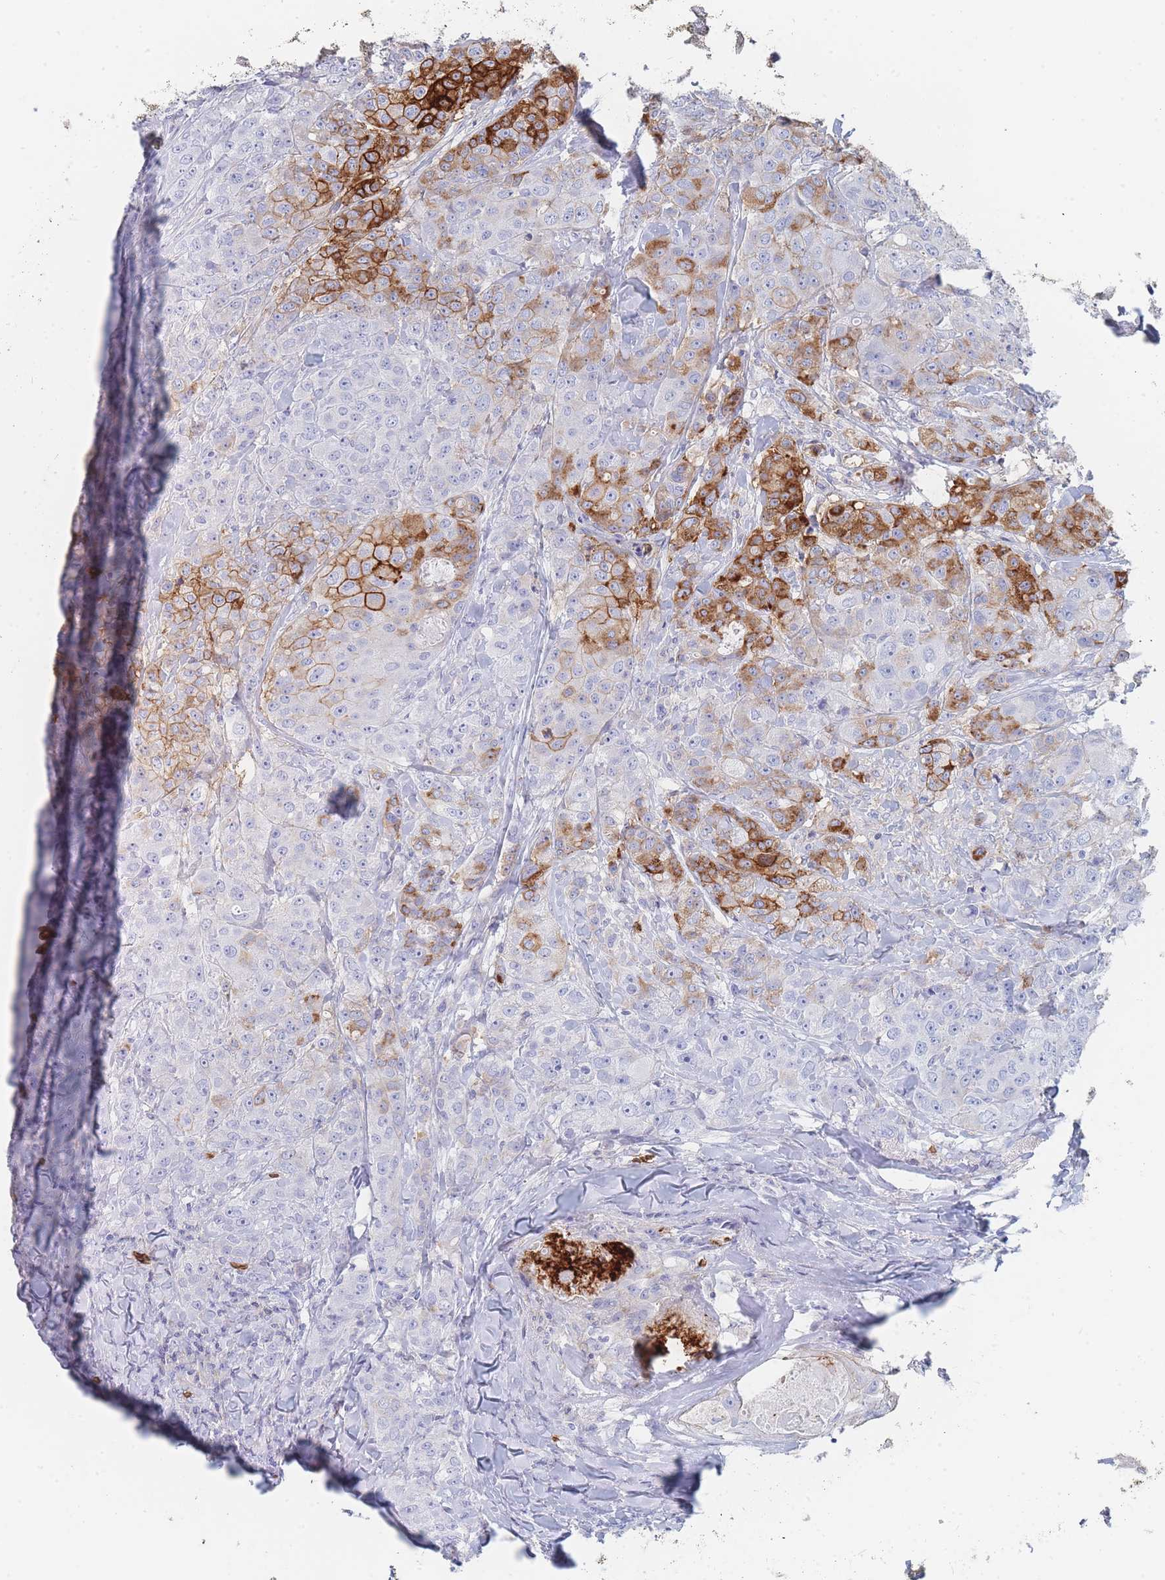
{"staining": {"intensity": "strong", "quantity": "<25%", "location": "cytoplasmic/membranous"}, "tissue": "breast cancer", "cell_type": "Tumor cells", "image_type": "cancer", "snomed": [{"axis": "morphology", "description": "Duct carcinoma"}, {"axis": "topography", "description": "Breast"}], "caption": "Strong cytoplasmic/membranous protein positivity is seen in about <25% of tumor cells in intraductal carcinoma (breast).", "gene": "SLC2A1", "patient": {"sex": "female", "age": 43}}